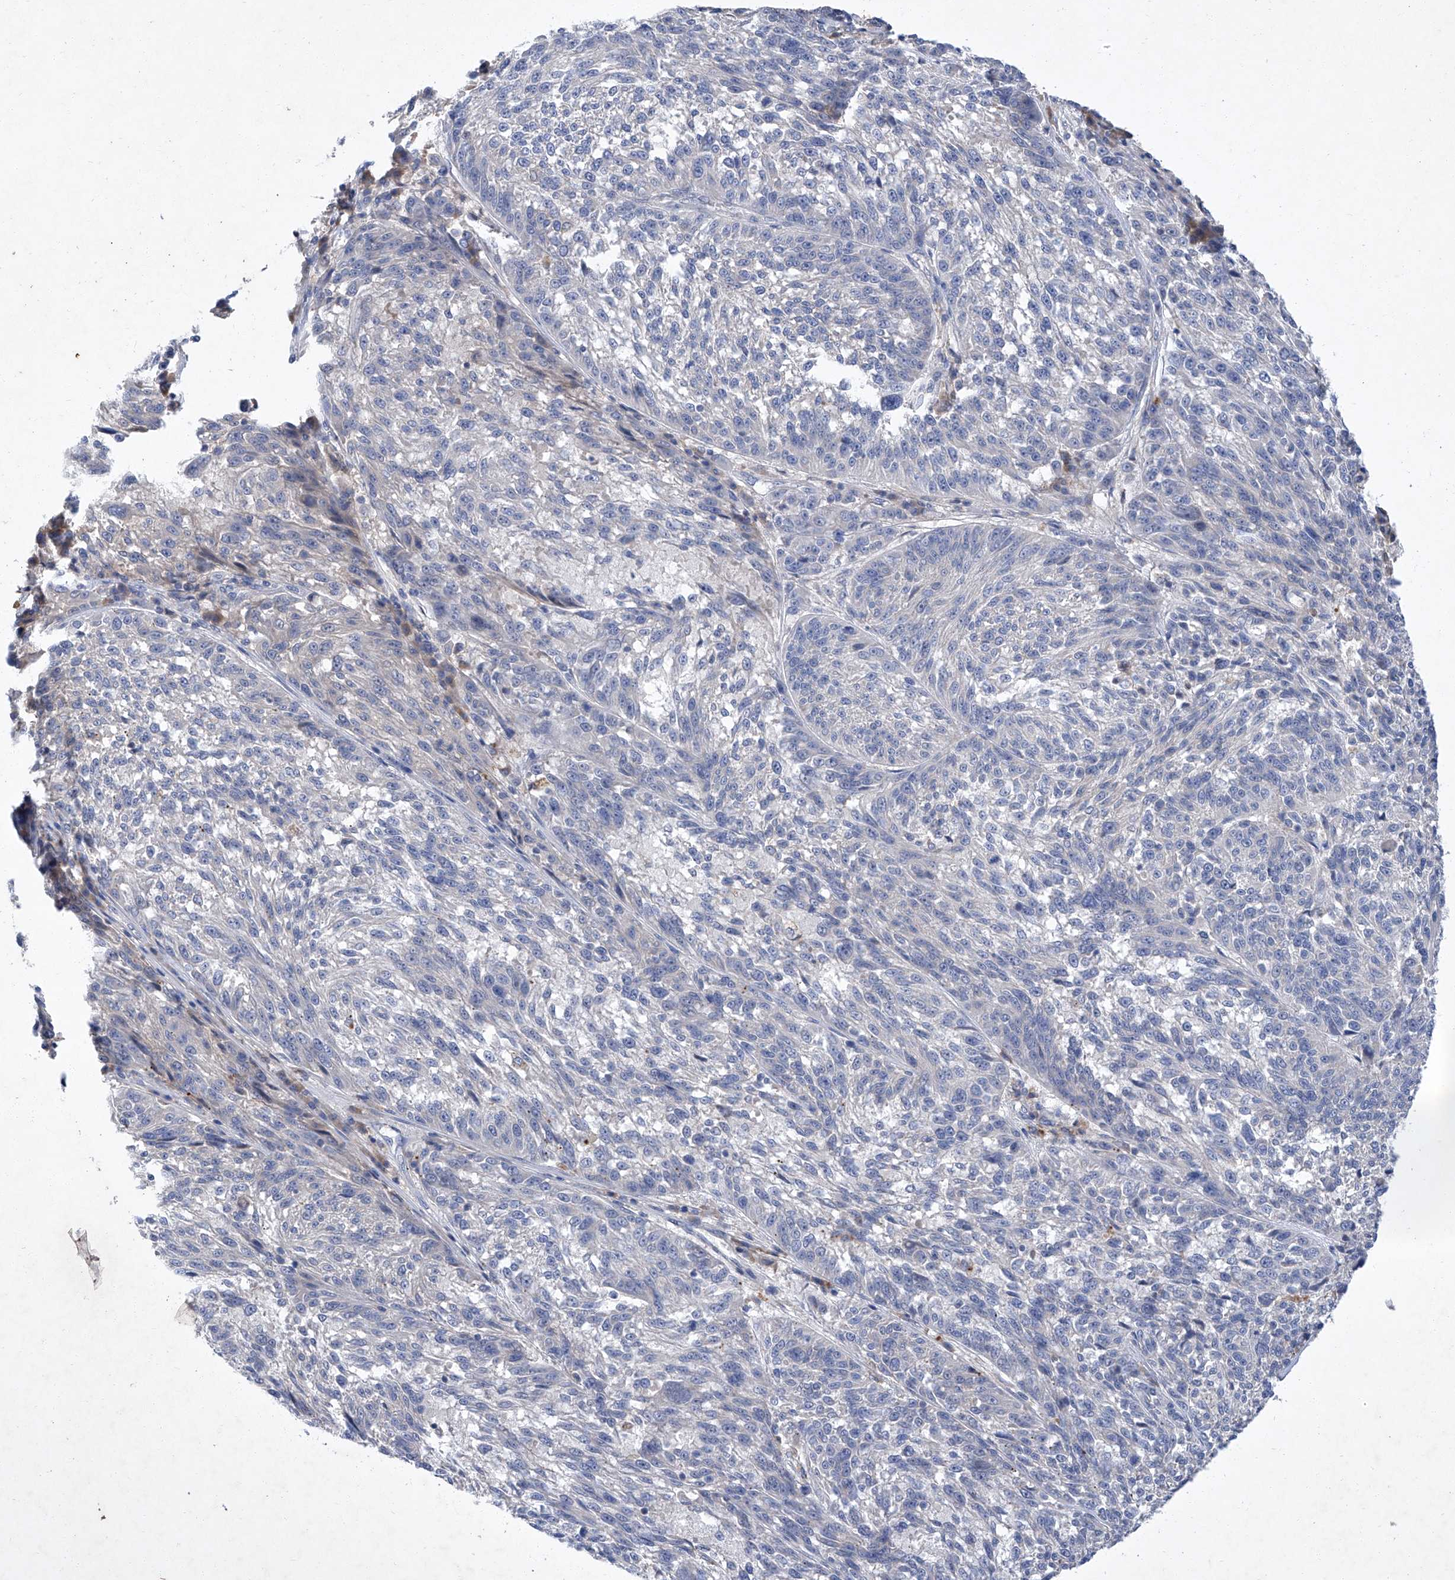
{"staining": {"intensity": "negative", "quantity": "none", "location": "none"}, "tissue": "melanoma", "cell_type": "Tumor cells", "image_type": "cancer", "snomed": [{"axis": "morphology", "description": "Malignant melanoma, NOS"}, {"axis": "topography", "description": "Skin"}], "caption": "Tumor cells show no significant protein staining in melanoma.", "gene": "SBK2", "patient": {"sex": "male", "age": 53}}